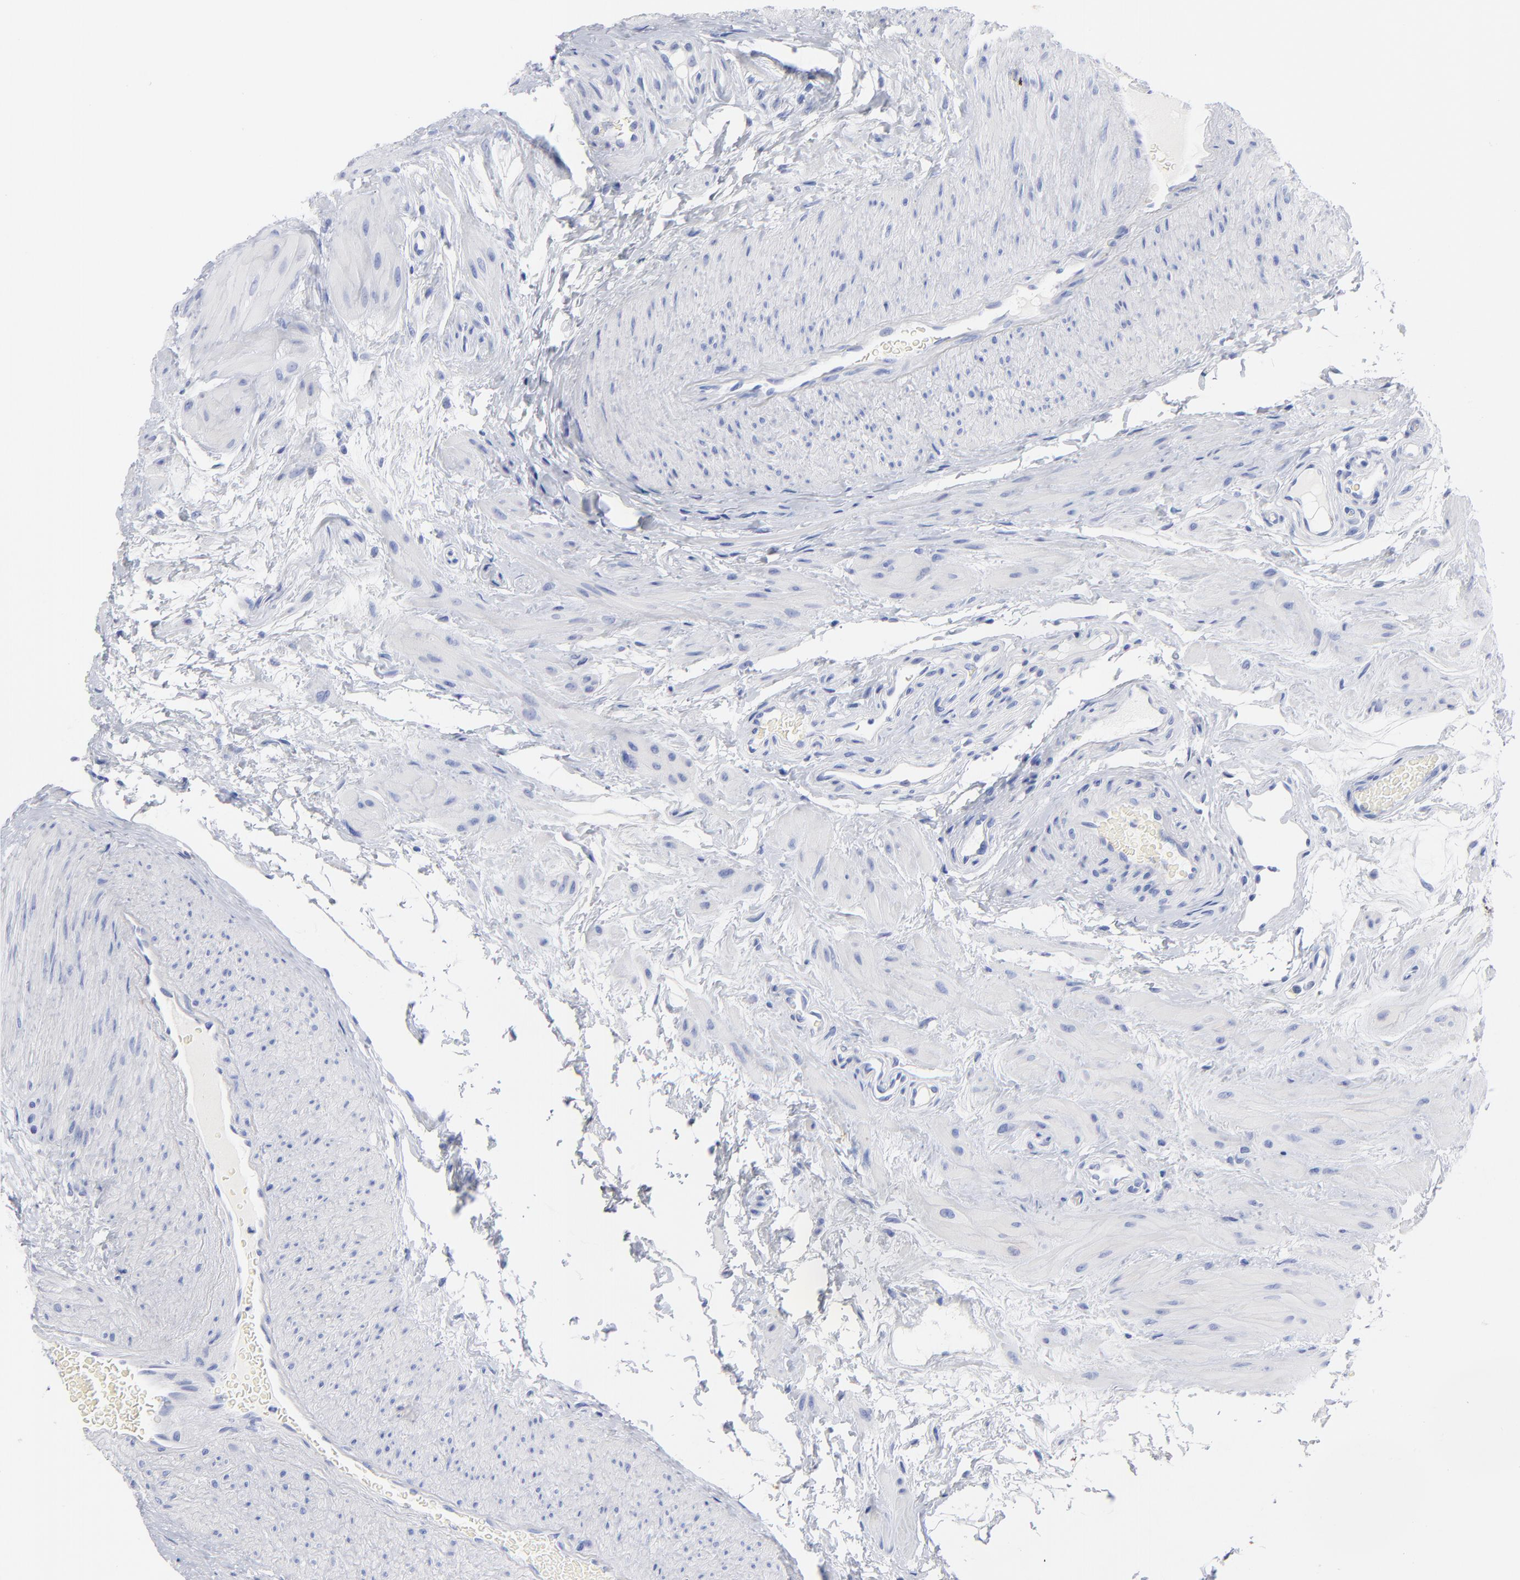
{"staining": {"intensity": "negative", "quantity": "none", "location": "none"}, "tissue": "epididymis", "cell_type": "Glandular cells", "image_type": "normal", "snomed": [{"axis": "morphology", "description": "Normal tissue, NOS"}, {"axis": "topography", "description": "Testis"}, {"axis": "topography", "description": "Epididymis"}], "caption": "This micrograph is of normal epididymis stained with immunohistochemistry (IHC) to label a protein in brown with the nuclei are counter-stained blue. There is no expression in glandular cells.", "gene": "ACY1", "patient": {"sex": "male", "age": 36}}